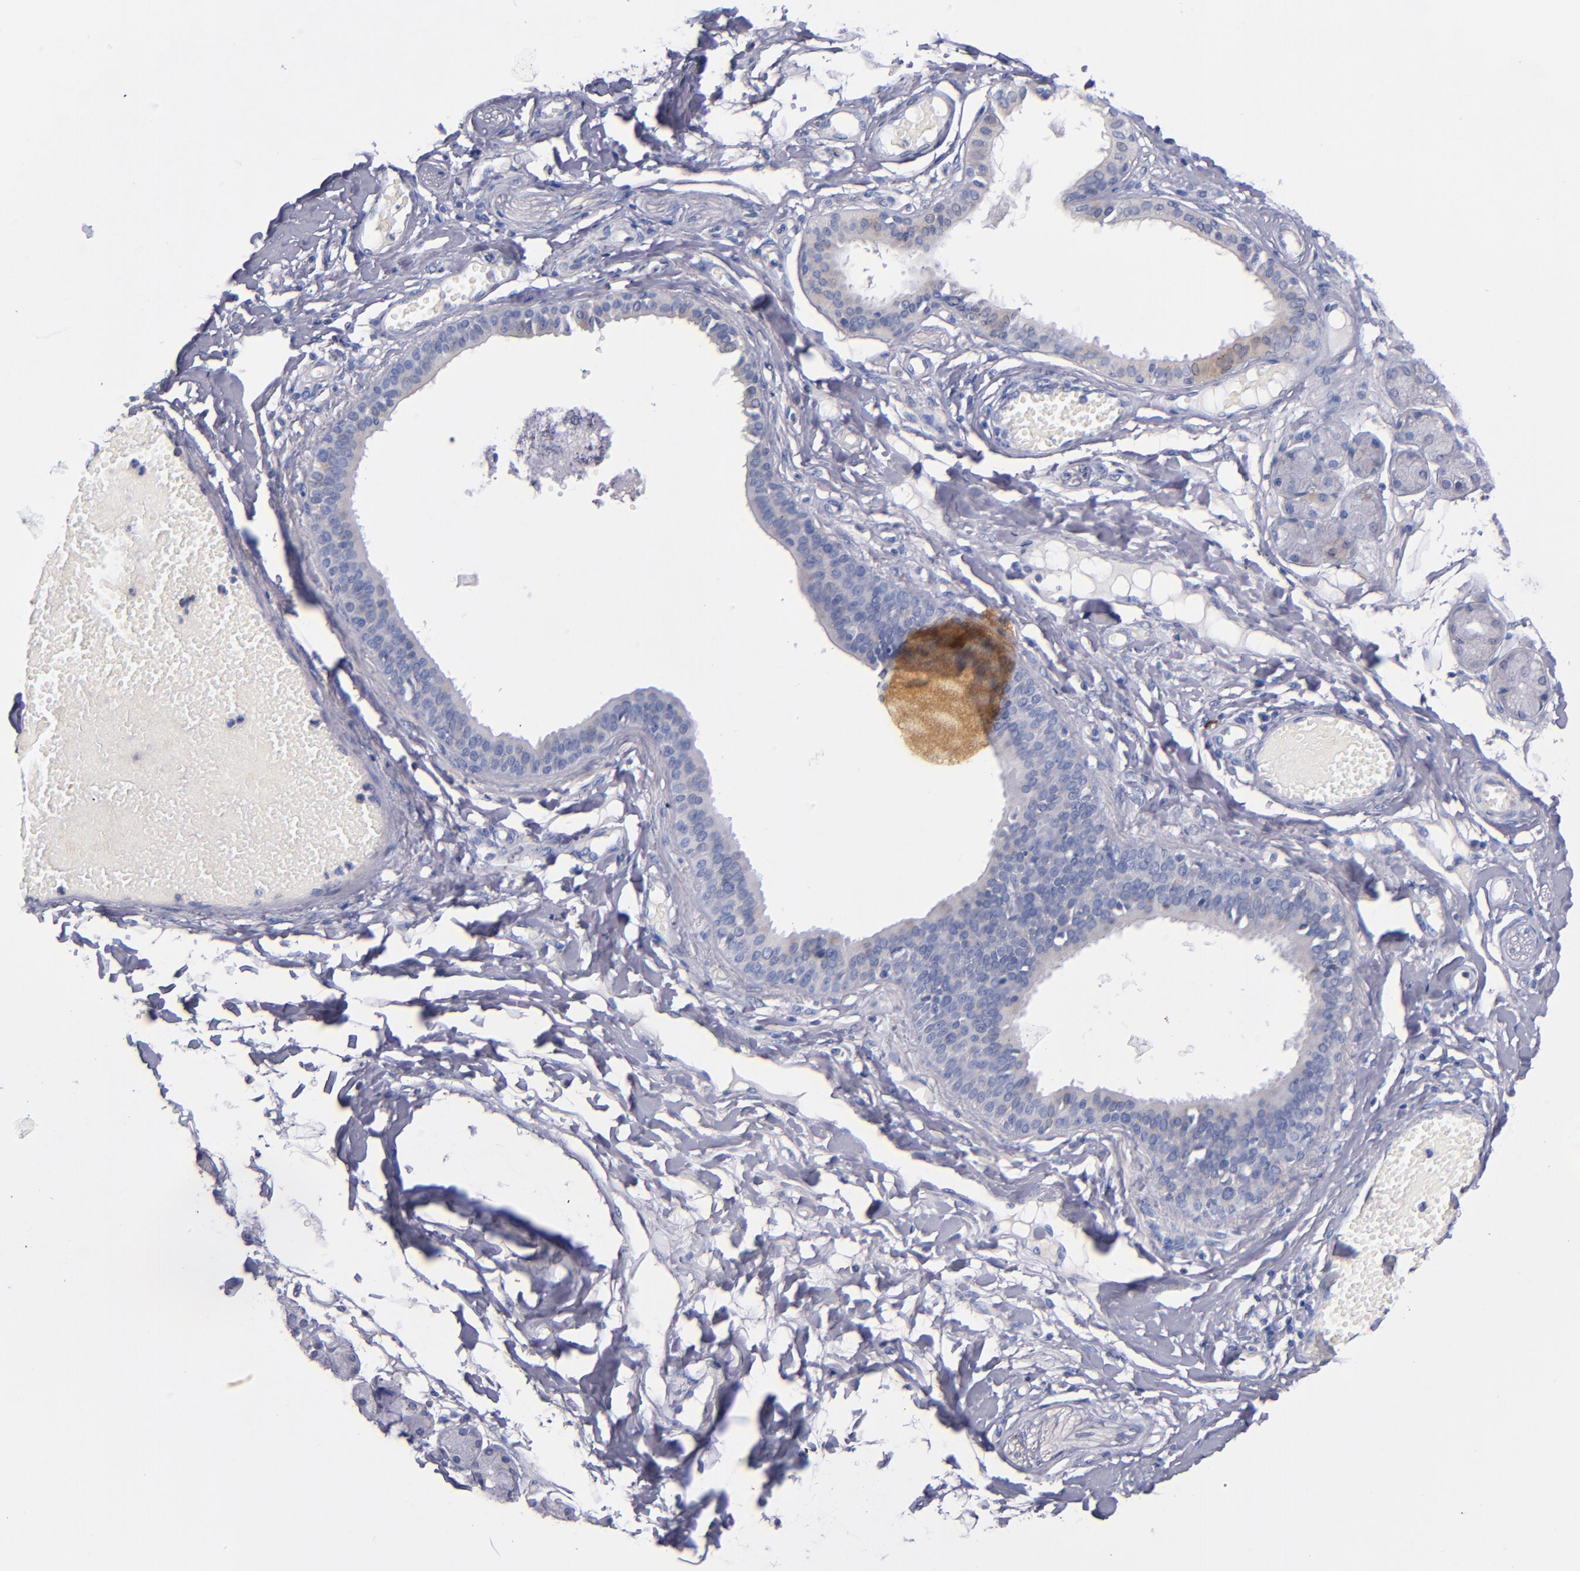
{"staining": {"intensity": "weak", "quantity": "<25%", "location": "cytoplasmic/membranous"}, "tissue": "salivary gland", "cell_type": "Glandular cells", "image_type": "normal", "snomed": [{"axis": "morphology", "description": "Normal tissue, NOS"}, {"axis": "topography", "description": "Skeletal muscle"}, {"axis": "topography", "description": "Oral tissue"}, {"axis": "topography", "description": "Salivary gland"}, {"axis": "topography", "description": "Peripheral nerve tissue"}], "caption": "Immunohistochemistry of unremarkable human salivary gland demonstrates no staining in glandular cells. (Immunohistochemistry, brightfield microscopy, high magnification).", "gene": "CNTNAP2", "patient": {"sex": "male", "age": 54}}